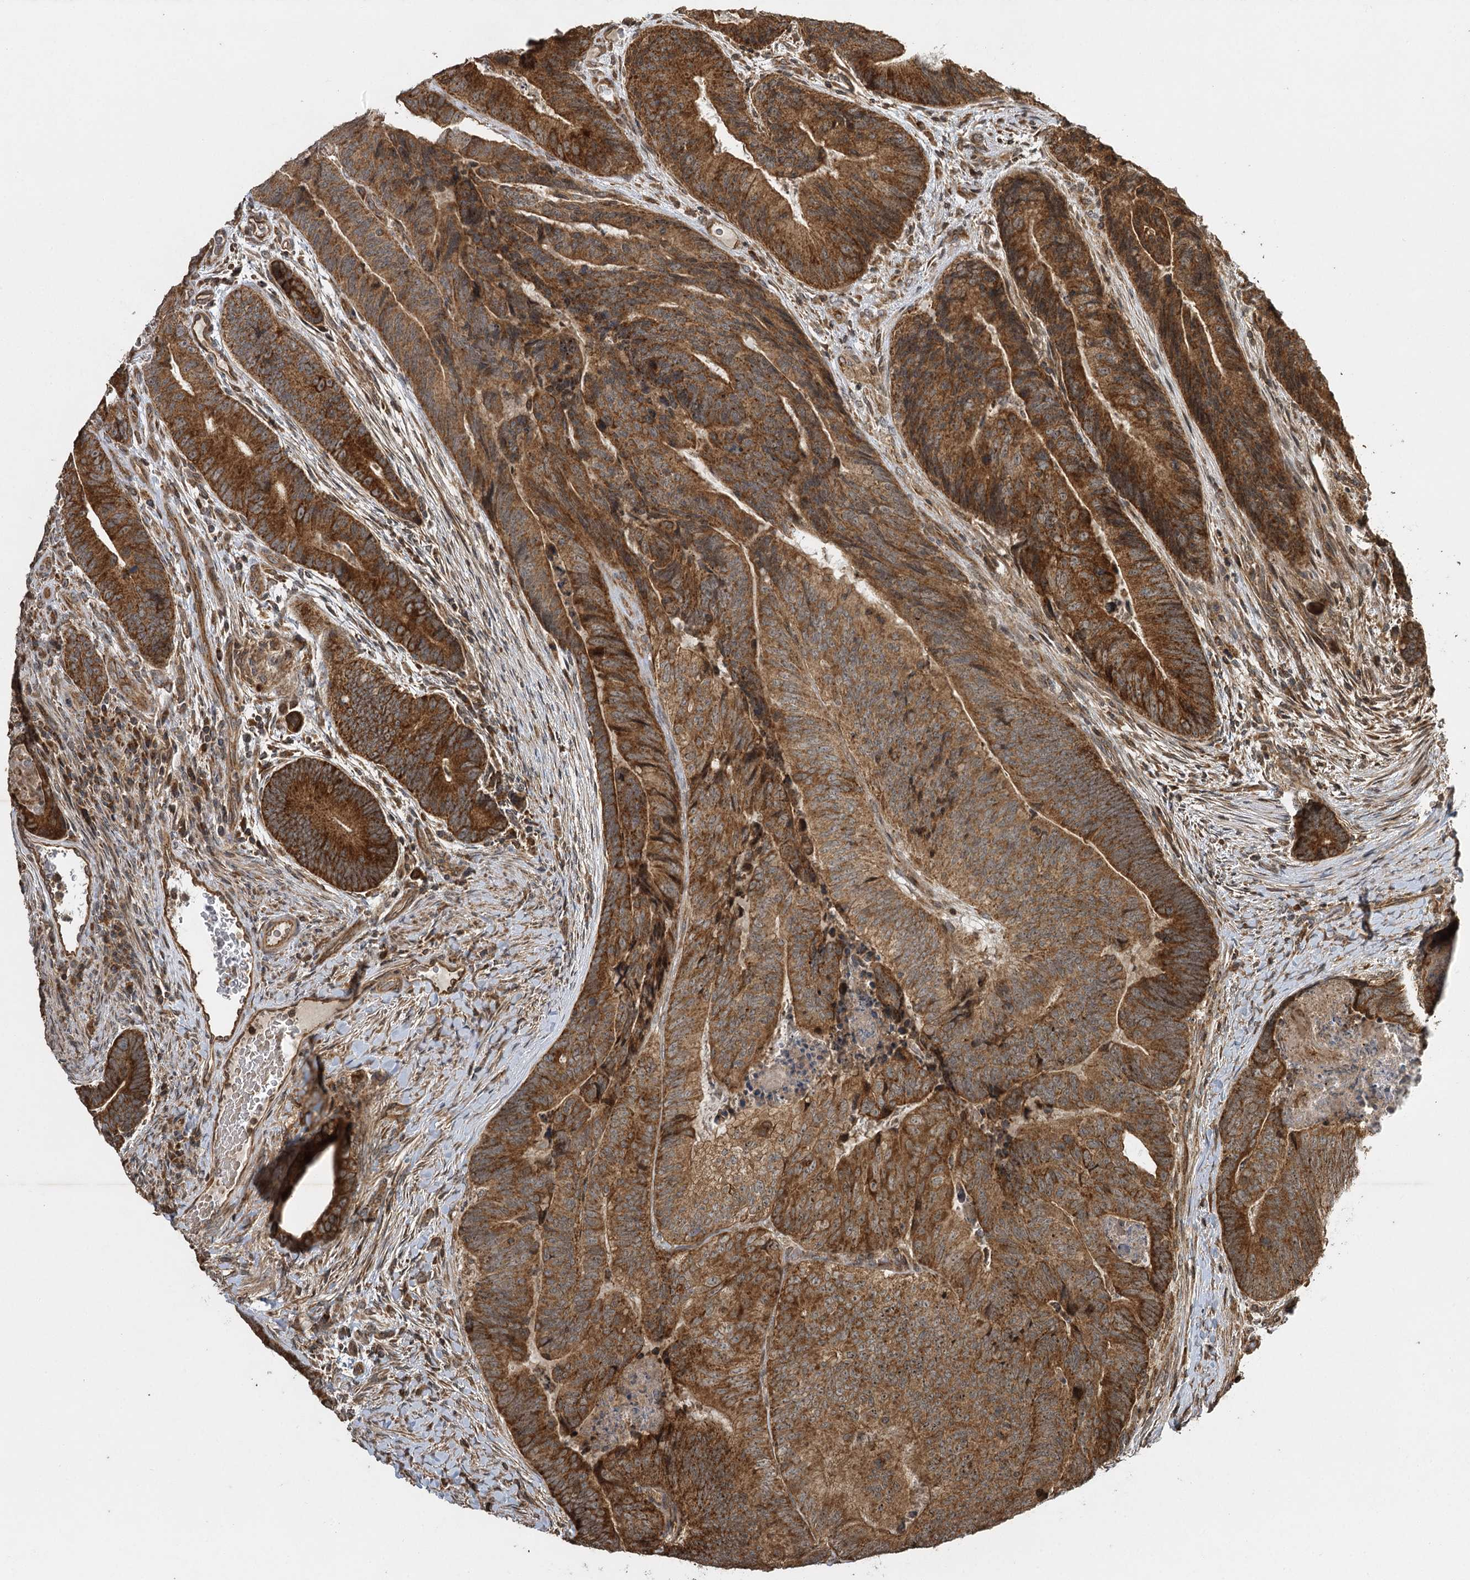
{"staining": {"intensity": "strong", "quantity": ">75%", "location": "cytoplasmic/membranous"}, "tissue": "colorectal cancer", "cell_type": "Tumor cells", "image_type": "cancer", "snomed": [{"axis": "morphology", "description": "Adenocarcinoma, NOS"}, {"axis": "topography", "description": "Colon"}], "caption": "The immunohistochemical stain labels strong cytoplasmic/membranous staining in tumor cells of colorectal adenocarcinoma tissue.", "gene": "IL11RA", "patient": {"sex": "female", "age": 67}}